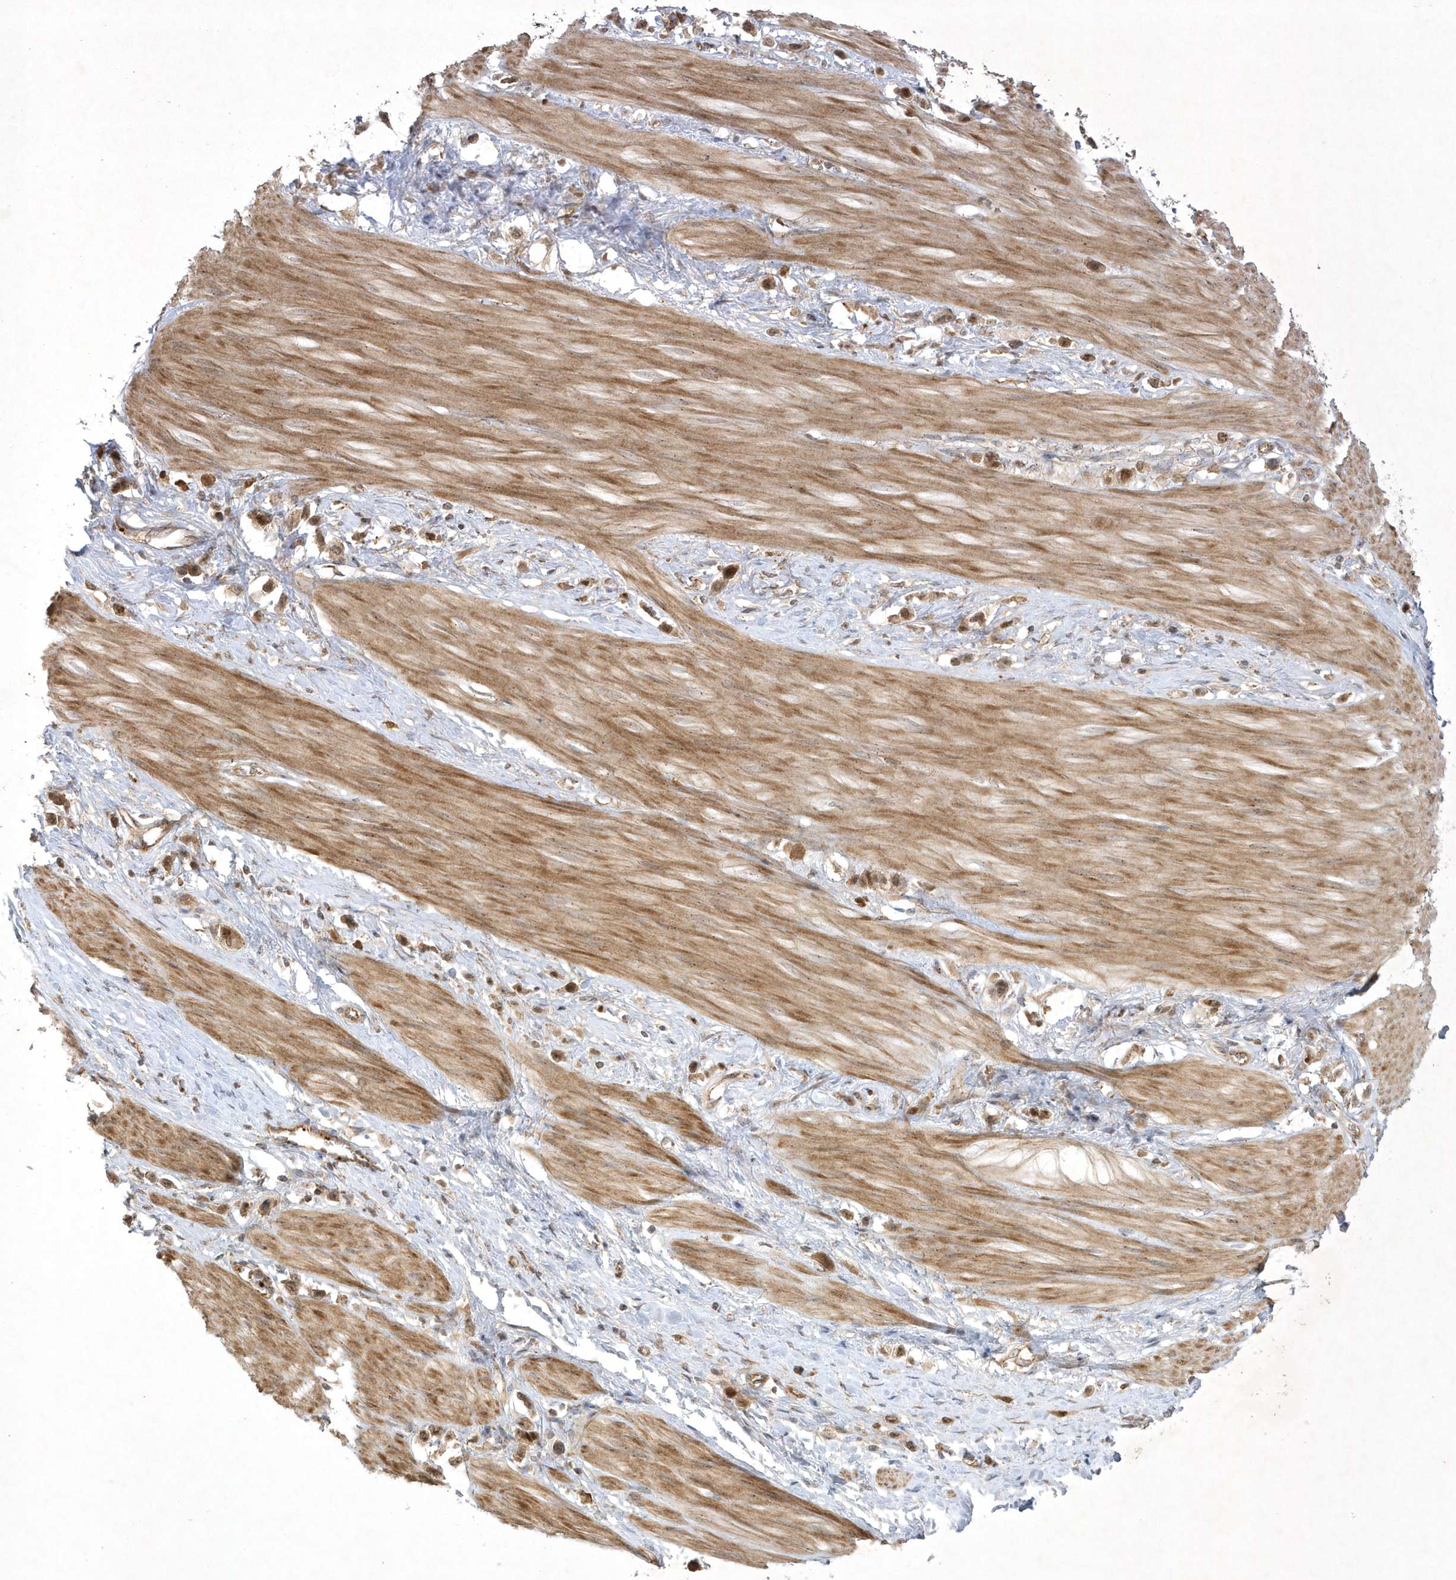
{"staining": {"intensity": "moderate", "quantity": ">75%", "location": "cytoplasmic/membranous,nuclear"}, "tissue": "stomach cancer", "cell_type": "Tumor cells", "image_type": "cancer", "snomed": [{"axis": "morphology", "description": "Adenocarcinoma, NOS"}, {"axis": "topography", "description": "Stomach"}], "caption": "The immunohistochemical stain highlights moderate cytoplasmic/membranous and nuclear expression in tumor cells of adenocarcinoma (stomach) tissue.", "gene": "NAF1", "patient": {"sex": "female", "age": 65}}